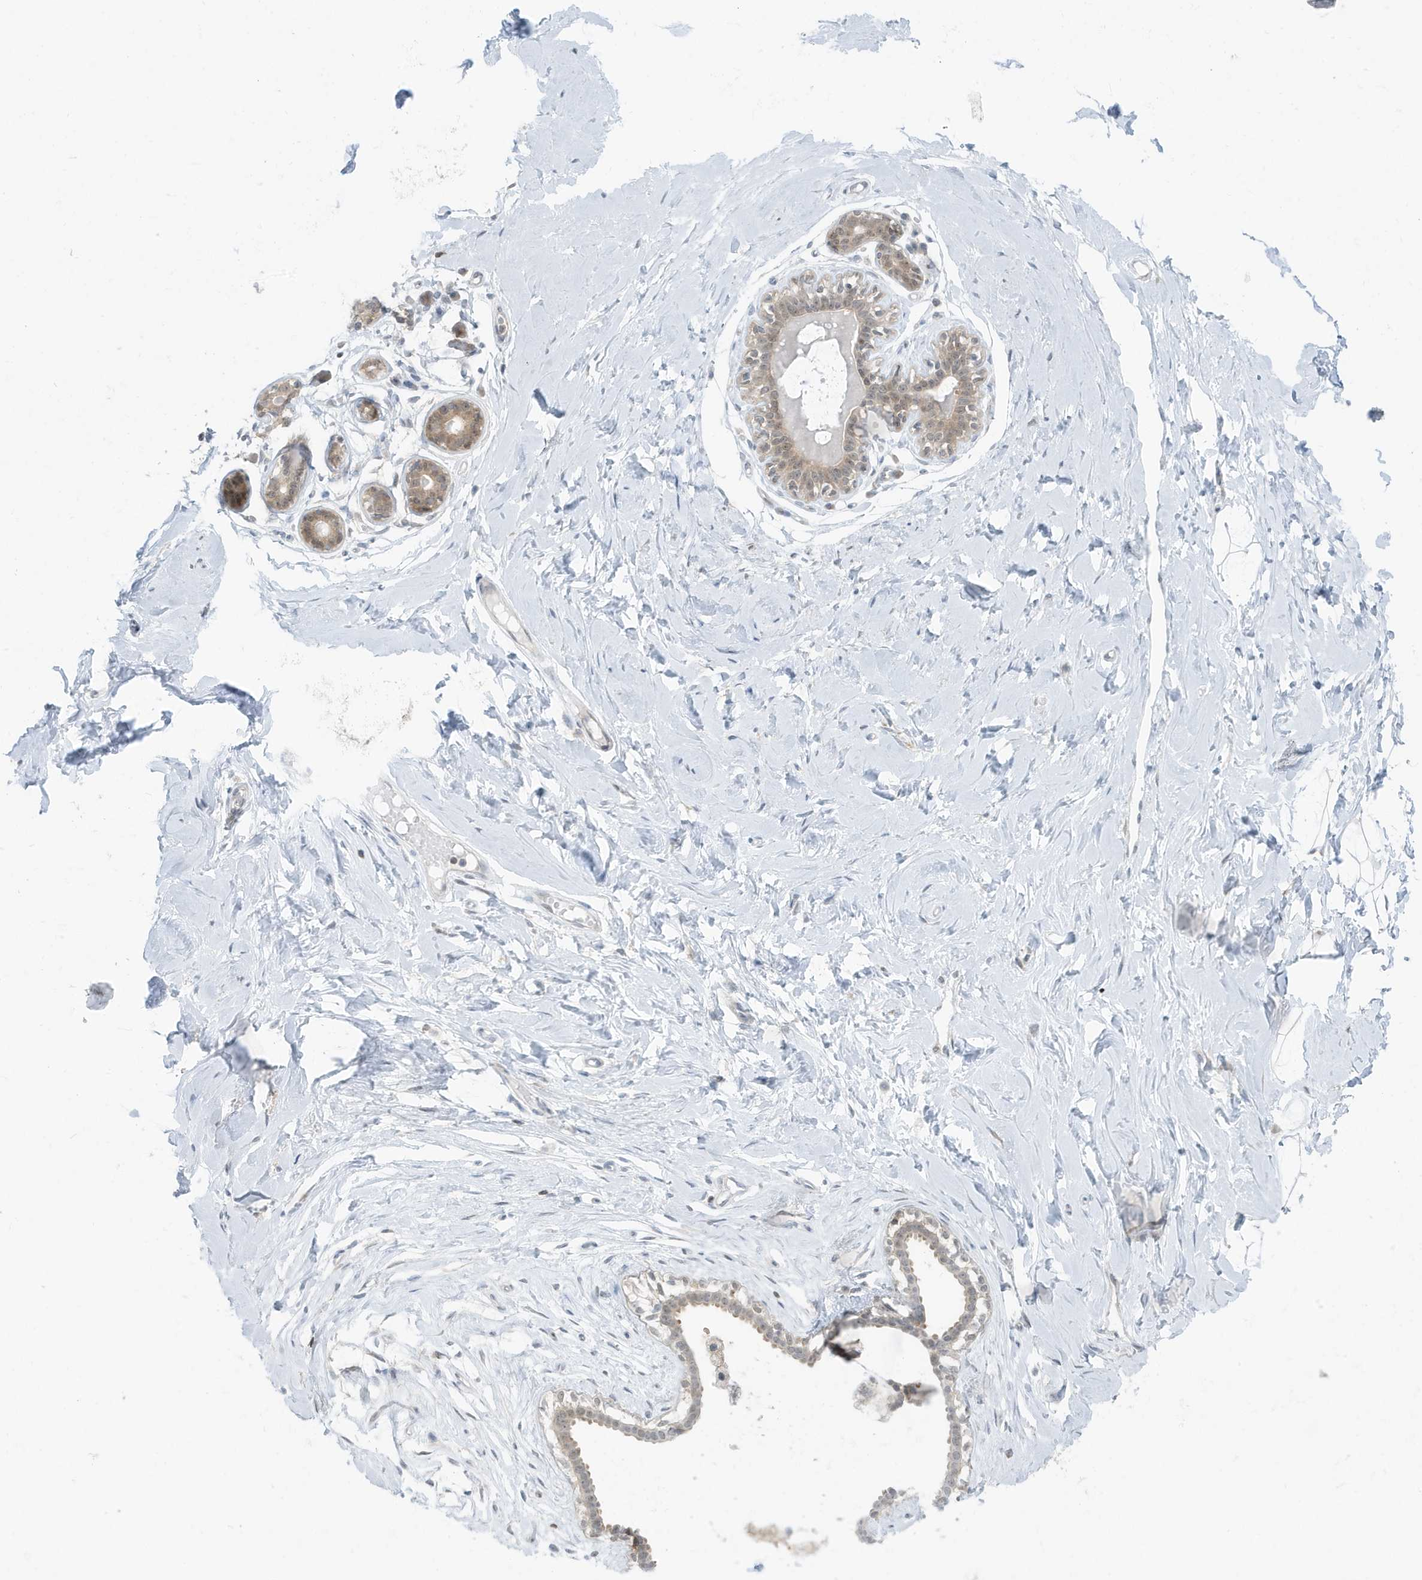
{"staining": {"intensity": "negative", "quantity": "none", "location": "none"}, "tissue": "breast", "cell_type": "Adipocytes", "image_type": "normal", "snomed": [{"axis": "morphology", "description": "Normal tissue, NOS"}, {"axis": "morphology", "description": "Adenoma, NOS"}, {"axis": "topography", "description": "Breast"}], "caption": "This is a histopathology image of immunohistochemistry (IHC) staining of unremarkable breast, which shows no positivity in adipocytes.", "gene": "OGA", "patient": {"sex": "female", "age": 23}}